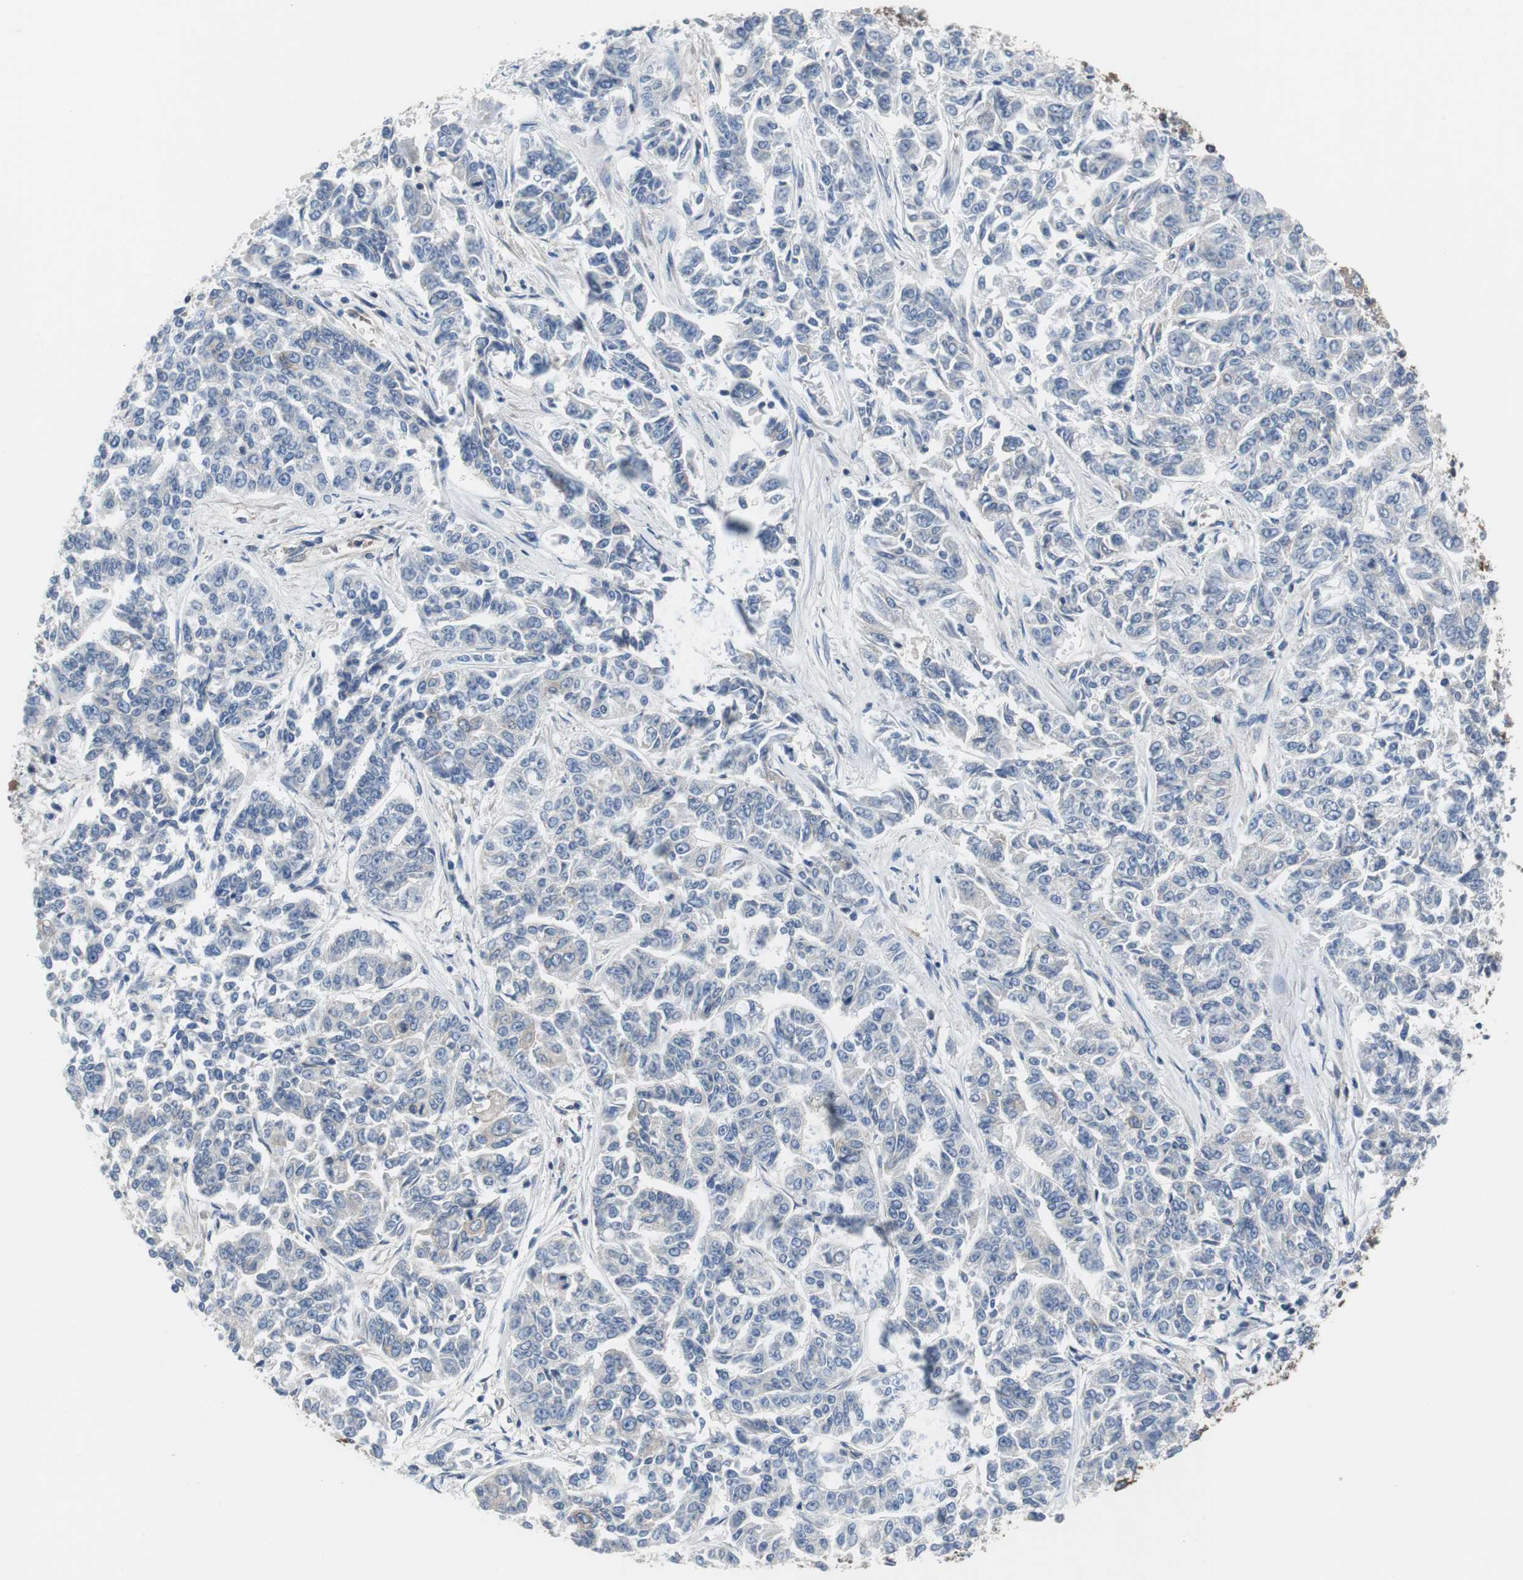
{"staining": {"intensity": "weak", "quantity": "<25%", "location": "cytoplasmic/membranous"}, "tissue": "lung cancer", "cell_type": "Tumor cells", "image_type": "cancer", "snomed": [{"axis": "morphology", "description": "Adenocarcinoma, NOS"}, {"axis": "topography", "description": "Lung"}], "caption": "High power microscopy micrograph of an immunohistochemistry (IHC) image of lung cancer (adenocarcinoma), revealing no significant staining in tumor cells. The staining is performed using DAB (3,3'-diaminobenzidine) brown chromogen with nuclei counter-stained in using hematoxylin.", "gene": "BRAF", "patient": {"sex": "male", "age": 84}}